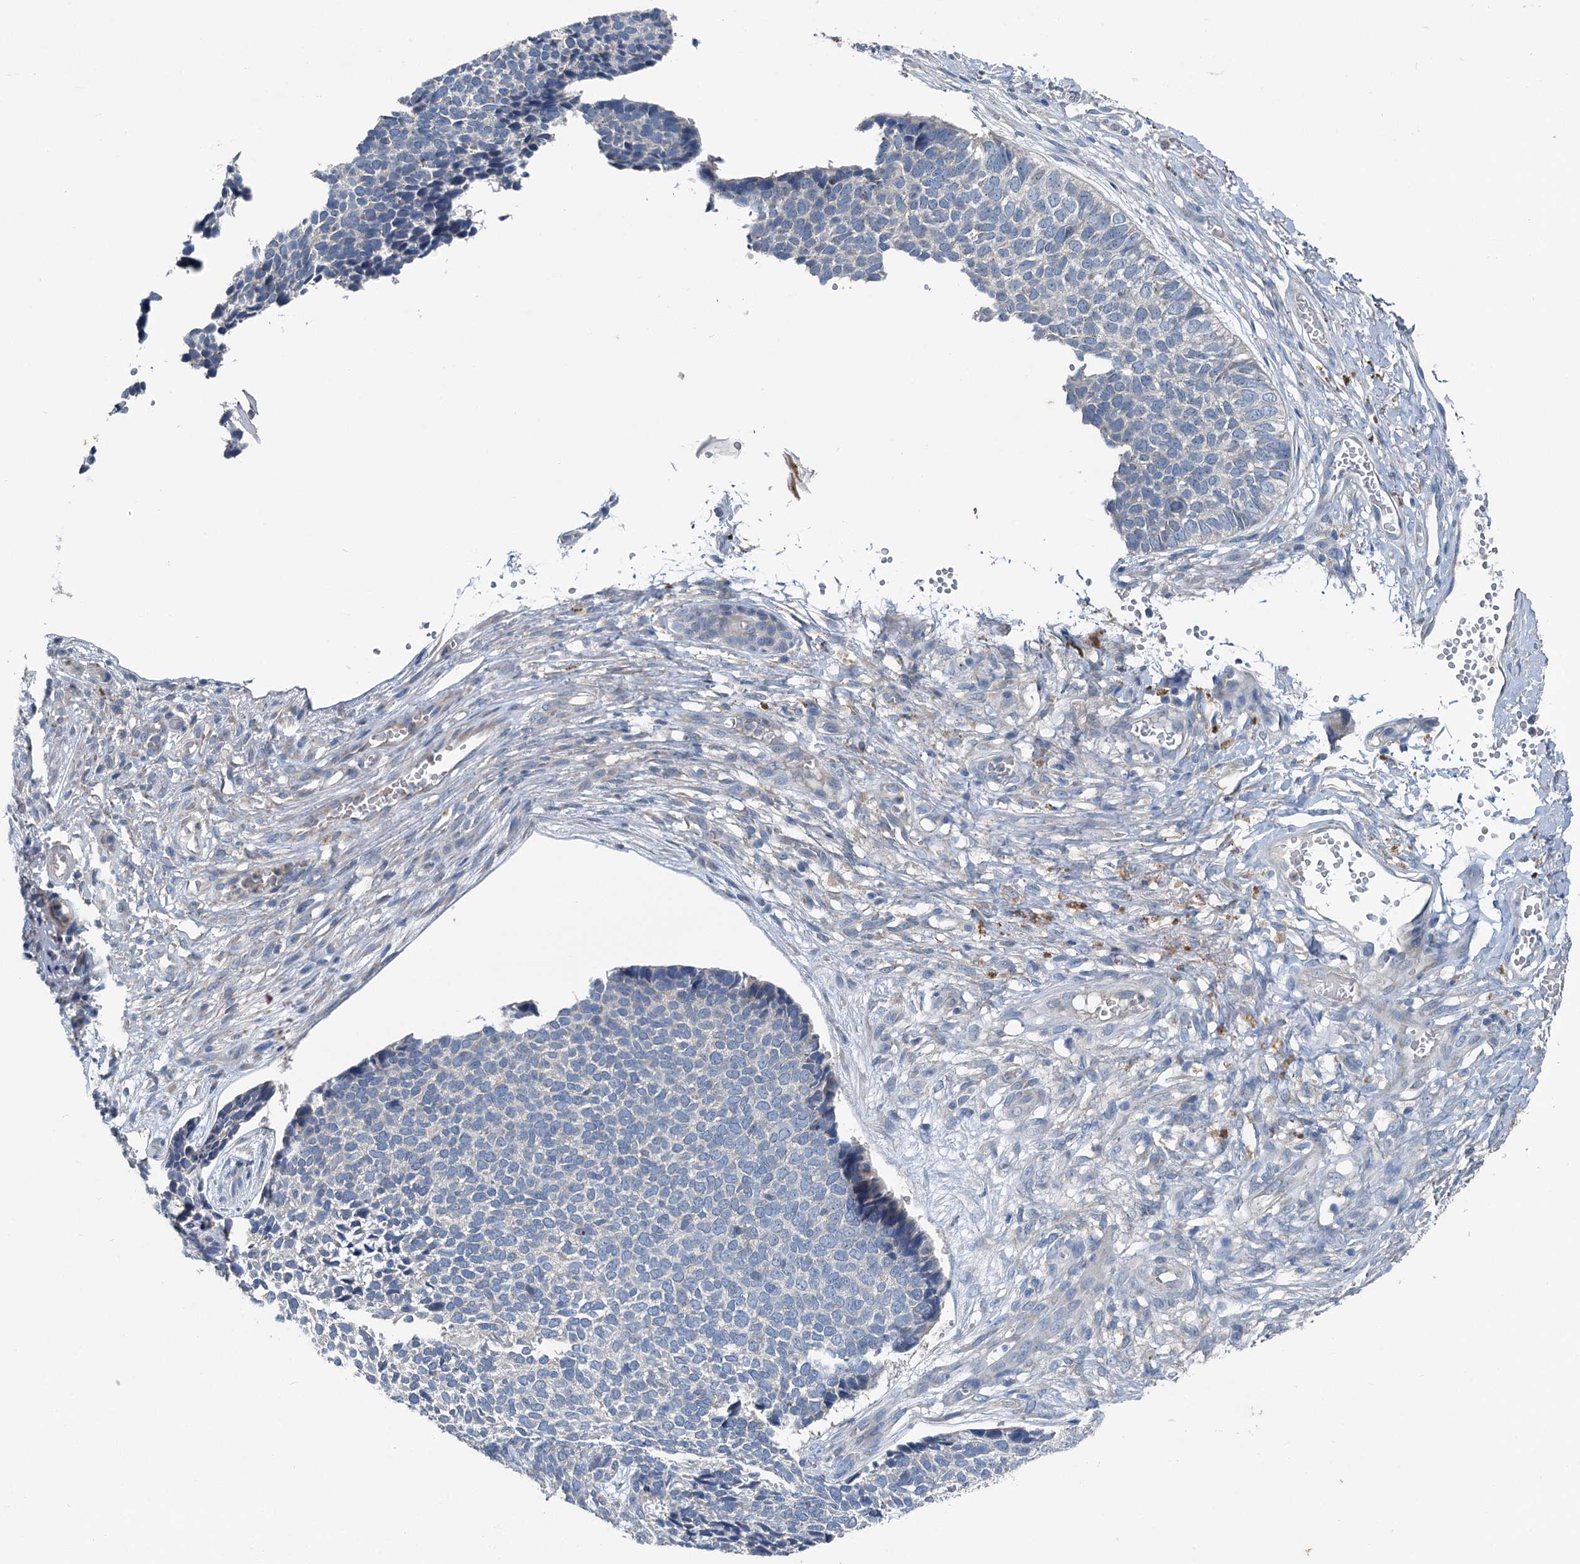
{"staining": {"intensity": "negative", "quantity": "none", "location": "none"}, "tissue": "skin cancer", "cell_type": "Tumor cells", "image_type": "cancer", "snomed": [{"axis": "morphology", "description": "Basal cell carcinoma"}, {"axis": "topography", "description": "Skin"}], "caption": "This is a image of IHC staining of skin cancer, which shows no positivity in tumor cells.", "gene": "C6orf120", "patient": {"sex": "female", "age": 84}}